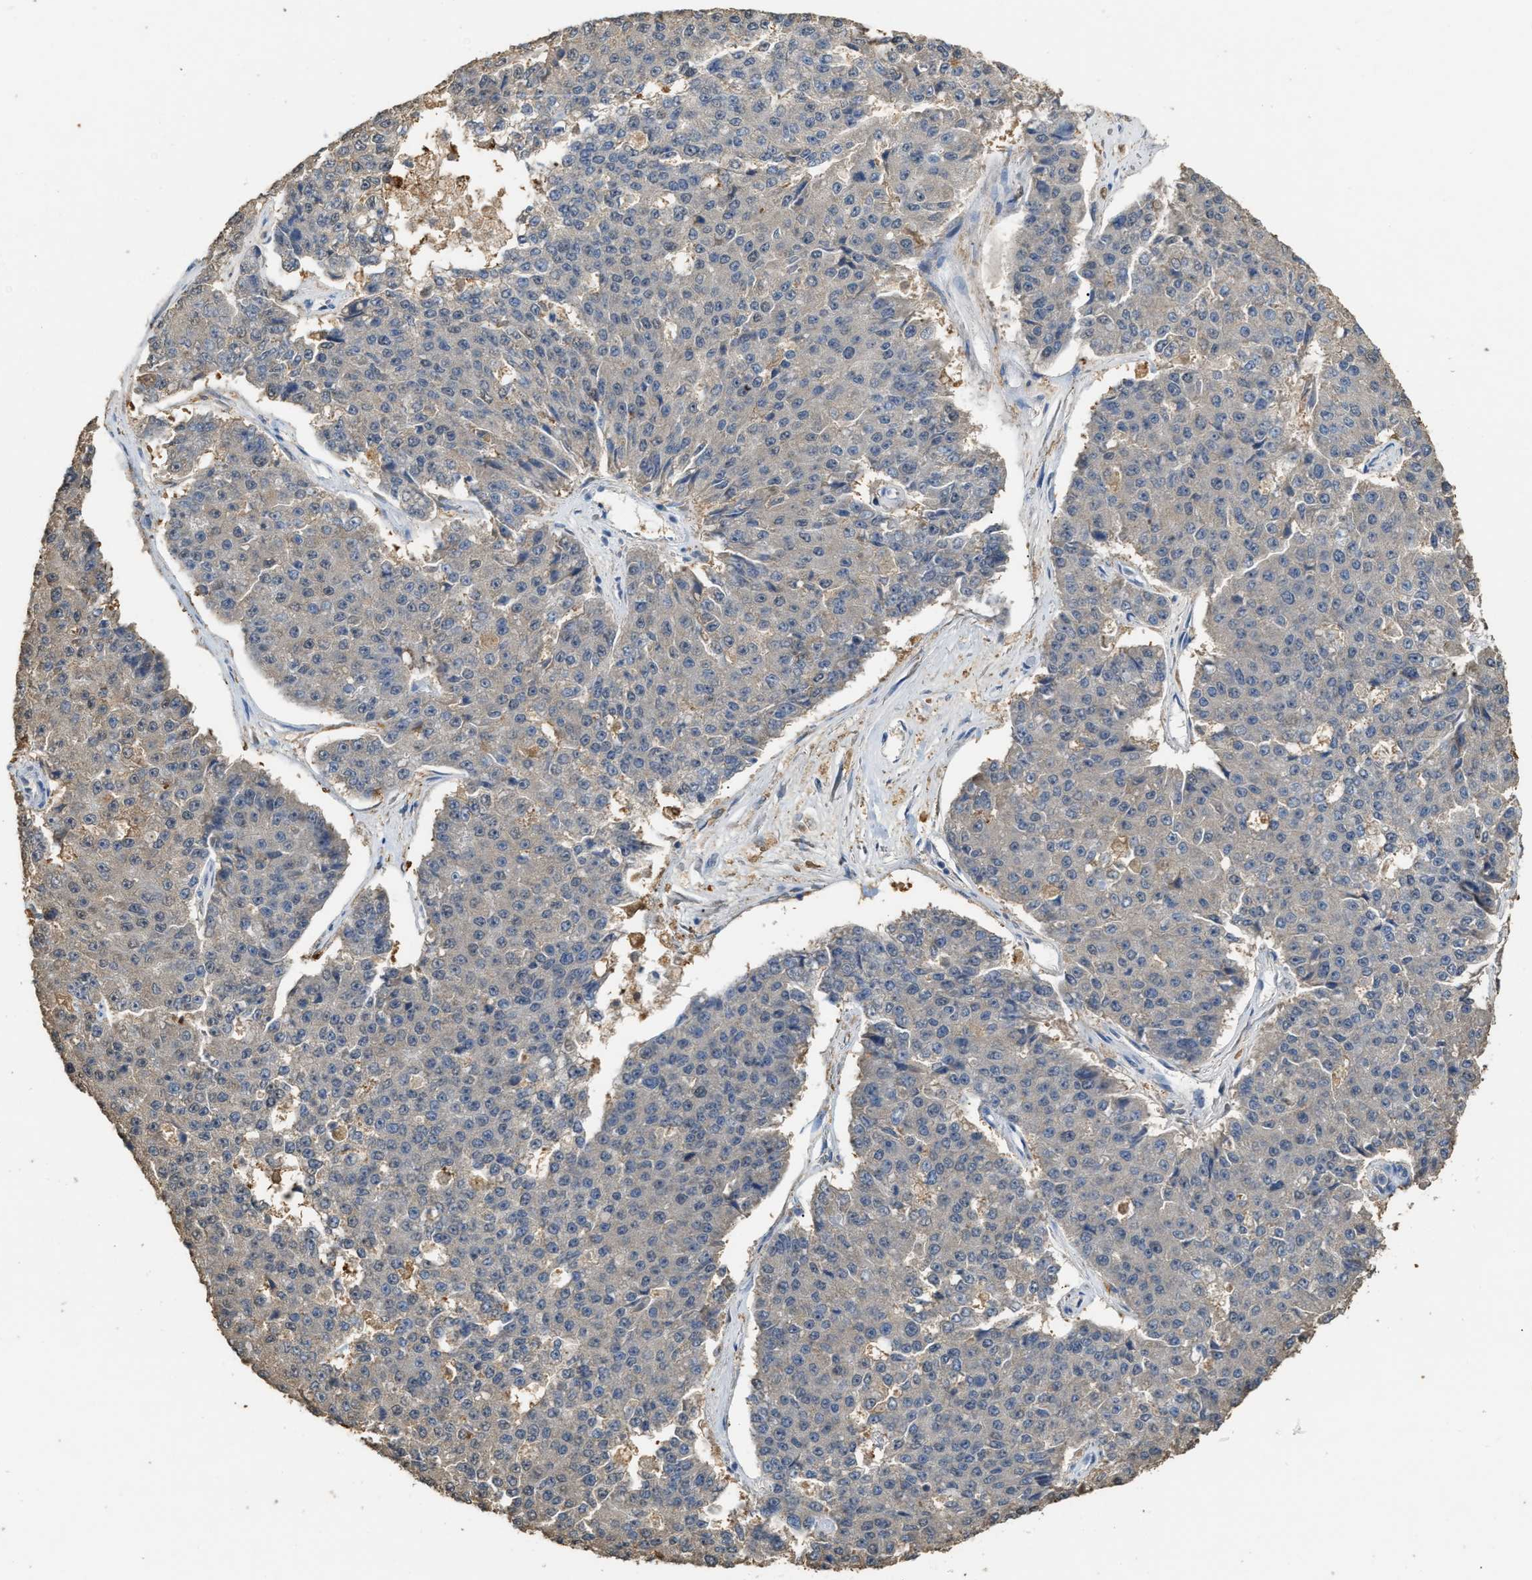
{"staining": {"intensity": "weak", "quantity": "<25%", "location": "cytoplasmic/membranous,nuclear"}, "tissue": "pancreatic cancer", "cell_type": "Tumor cells", "image_type": "cancer", "snomed": [{"axis": "morphology", "description": "Adenocarcinoma, NOS"}, {"axis": "topography", "description": "Pancreas"}], "caption": "Pancreatic cancer (adenocarcinoma) was stained to show a protein in brown. There is no significant positivity in tumor cells.", "gene": "GCN1", "patient": {"sex": "male", "age": 50}}